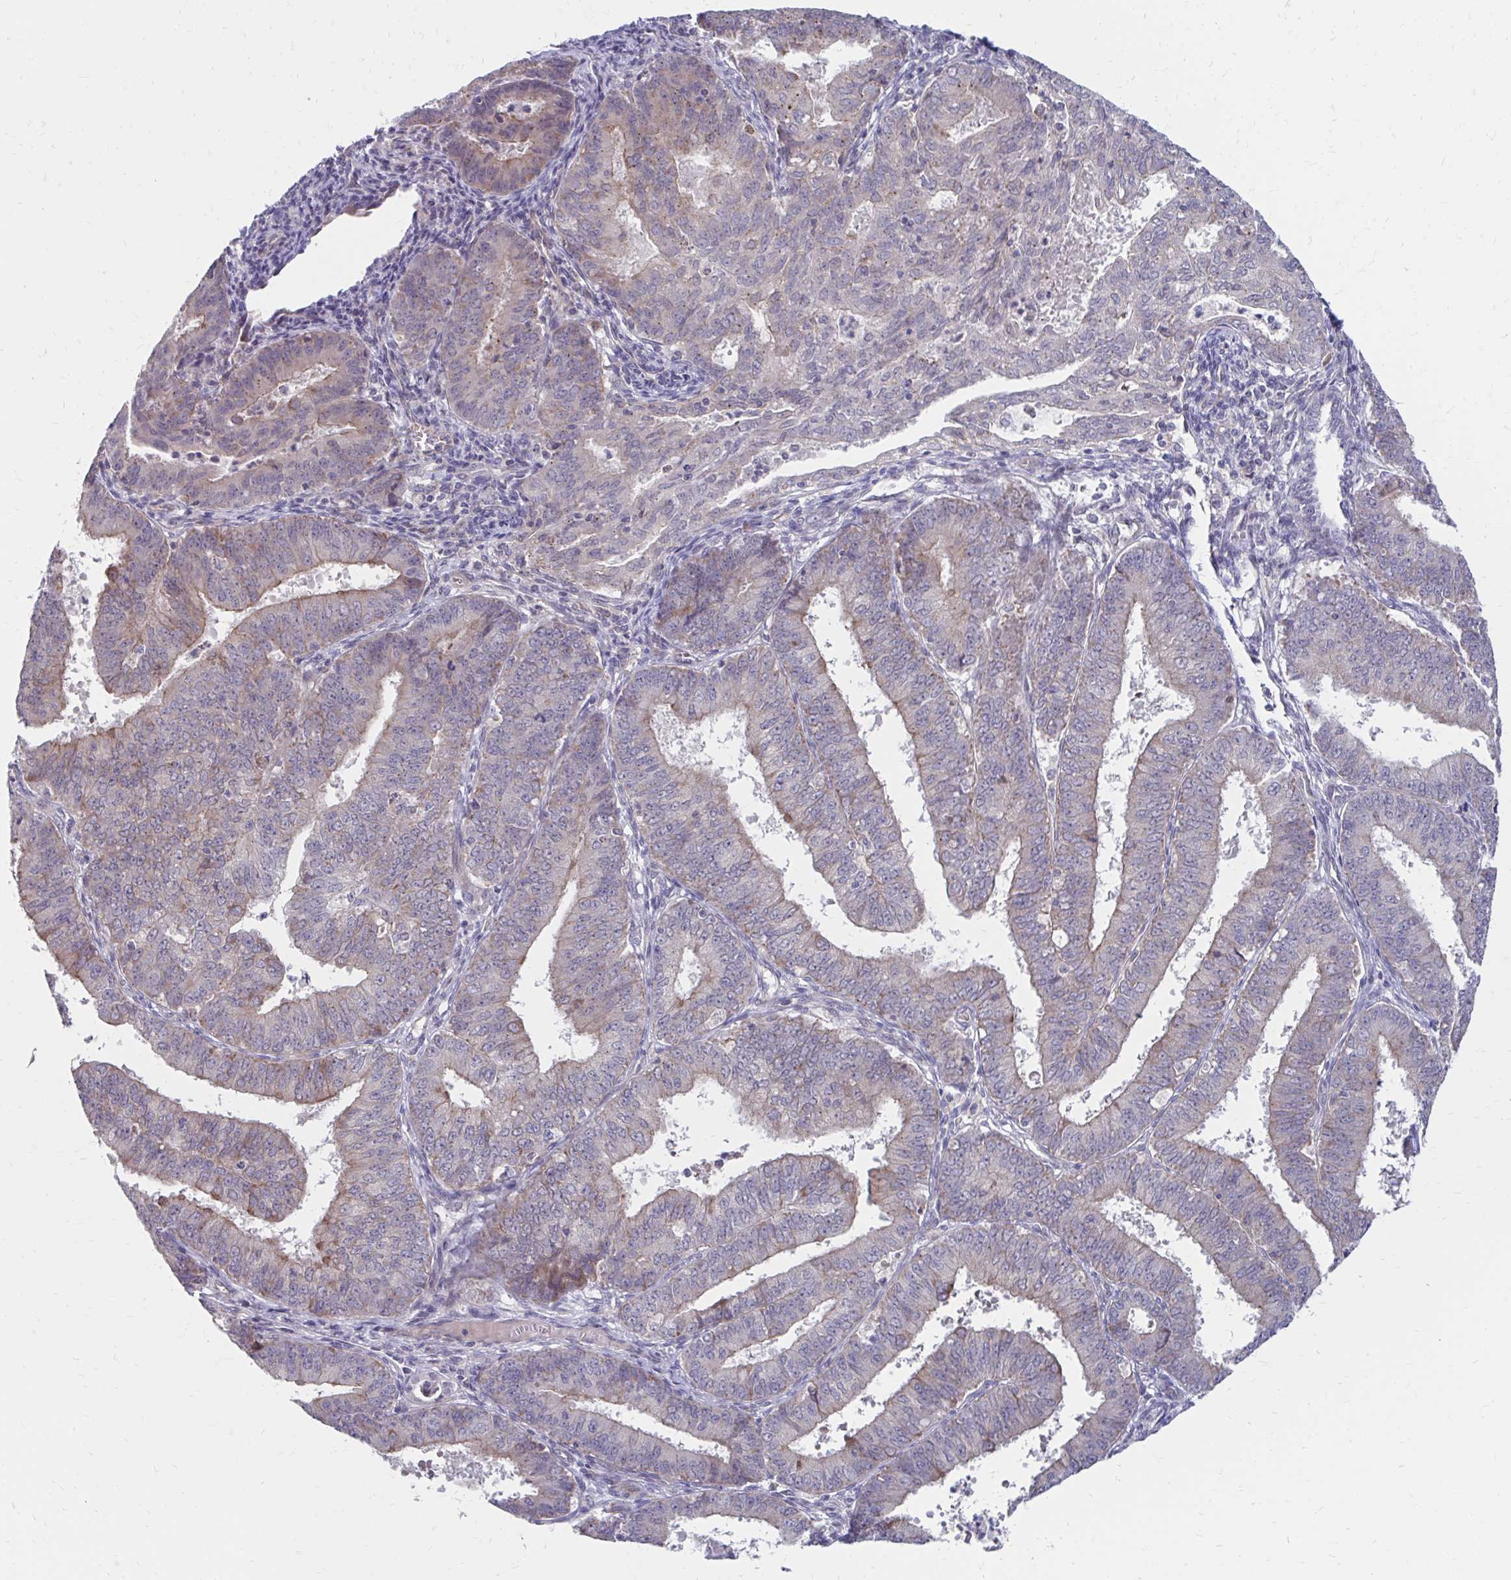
{"staining": {"intensity": "weak", "quantity": "<25%", "location": "cytoplasmic/membranous"}, "tissue": "endometrial cancer", "cell_type": "Tumor cells", "image_type": "cancer", "snomed": [{"axis": "morphology", "description": "Adenocarcinoma, NOS"}, {"axis": "topography", "description": "Endometrium"}], "caption": "Immunohistochemistry histopathology image of neoplastic tissue: endometrial cancer stained with DAB (3,3'-diaminobenzidine) demonstrates no significant protein positivity in tumor cells.", "gene": "ITPR2", "patient": {"sex": "female", "age": 73}}